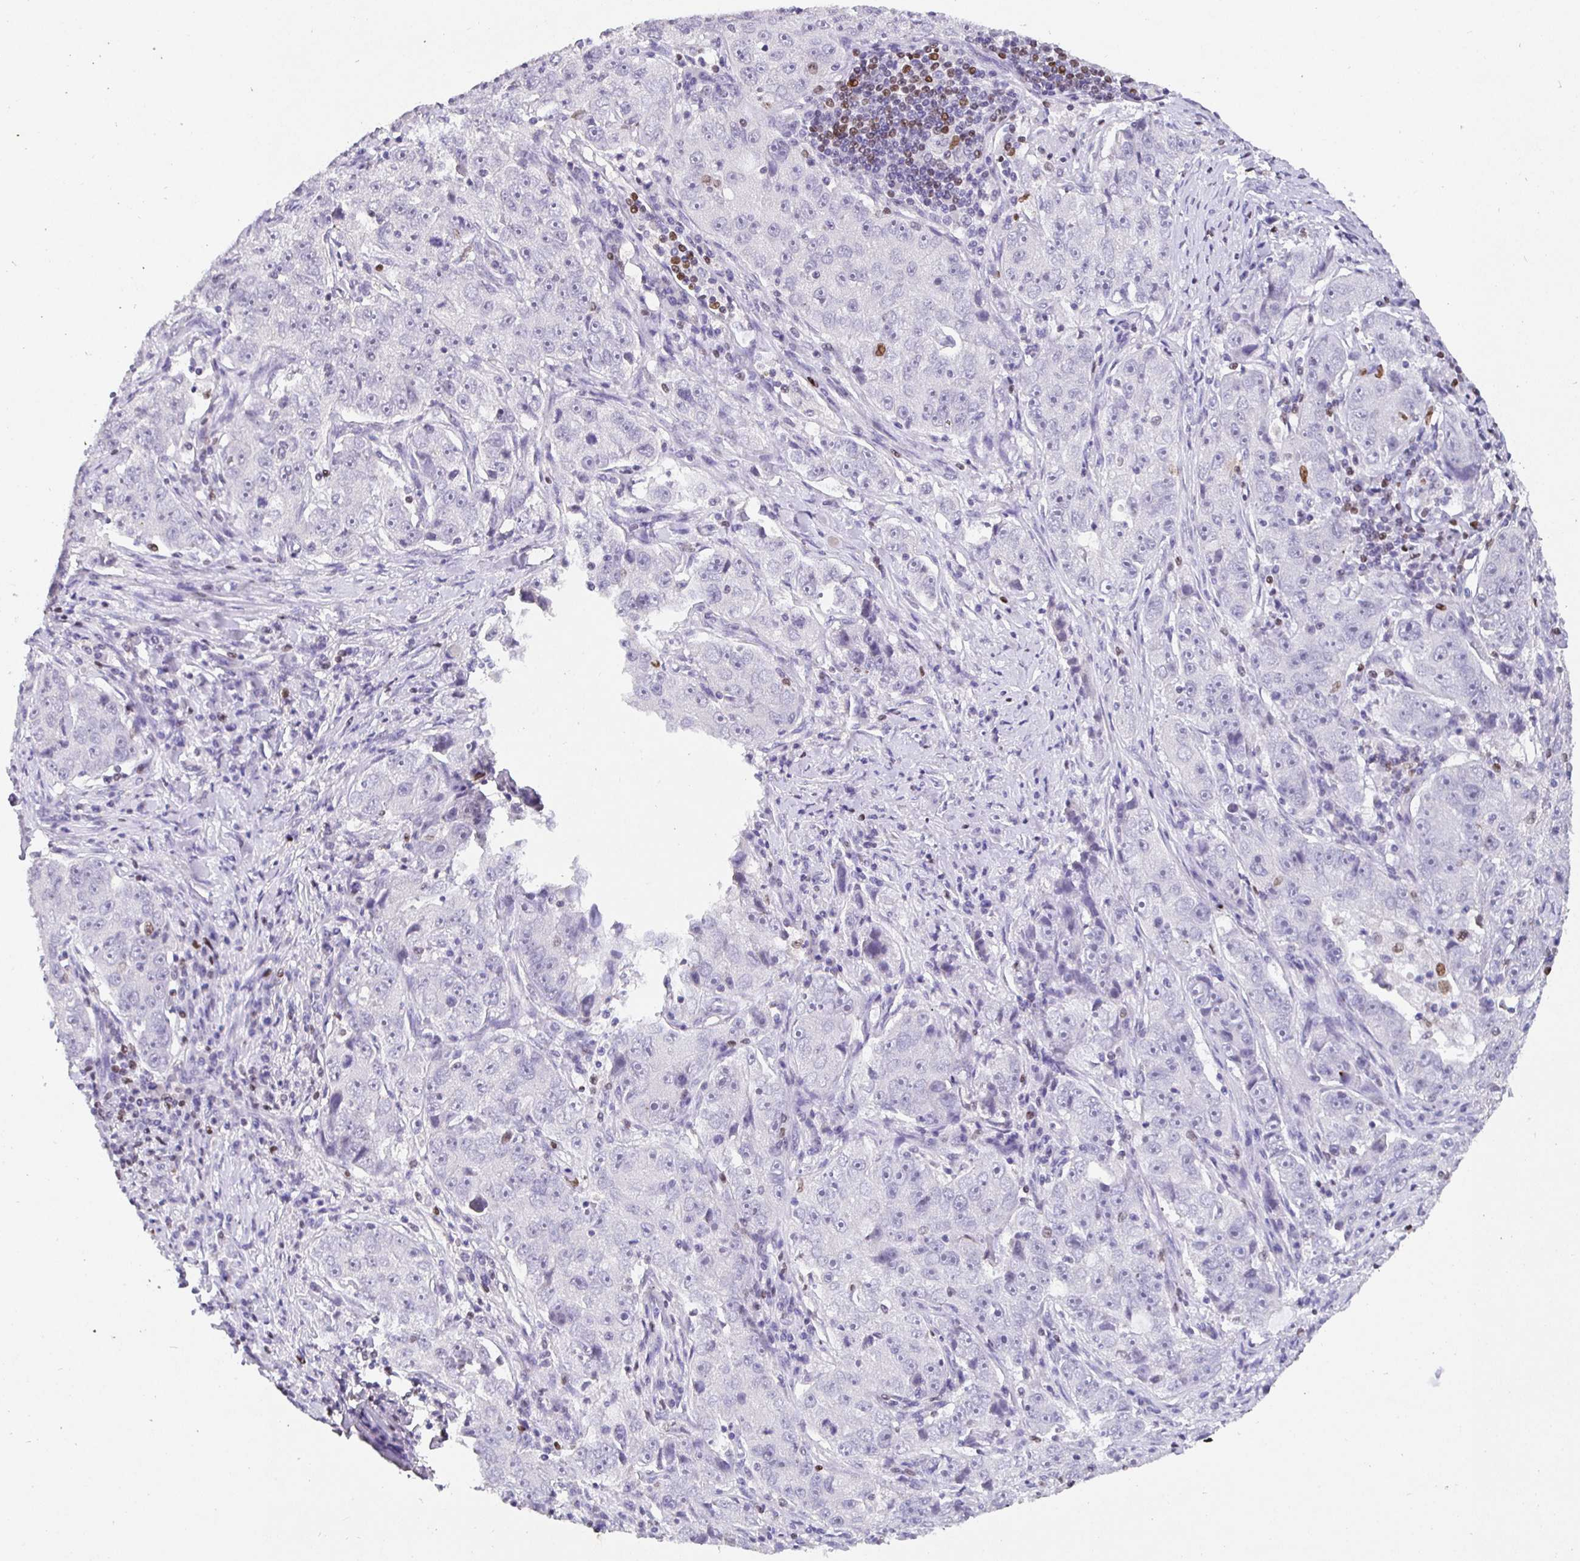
{"staining": {"intensity": "negative", "quantity": "none", "location": "none"}, "tissue": "lung cancer", "cell_type": "Tumor cells", "image_type": "cancer", "snomed": [{"axis": "morphology", "description": "Normal morphology"}, {"axis": "morphology", "description": "Adenocarcinoma, NOS"}, {"axis": "topography", "description": "Lymph node"}, {"axis": "topography", "description": "Lung"}], "caption": "A photomicrograph of human lung cancer is negative for staining in tumor cells.", "gene": "SATB1", "patient": {"sex": "female", "age": 57}}